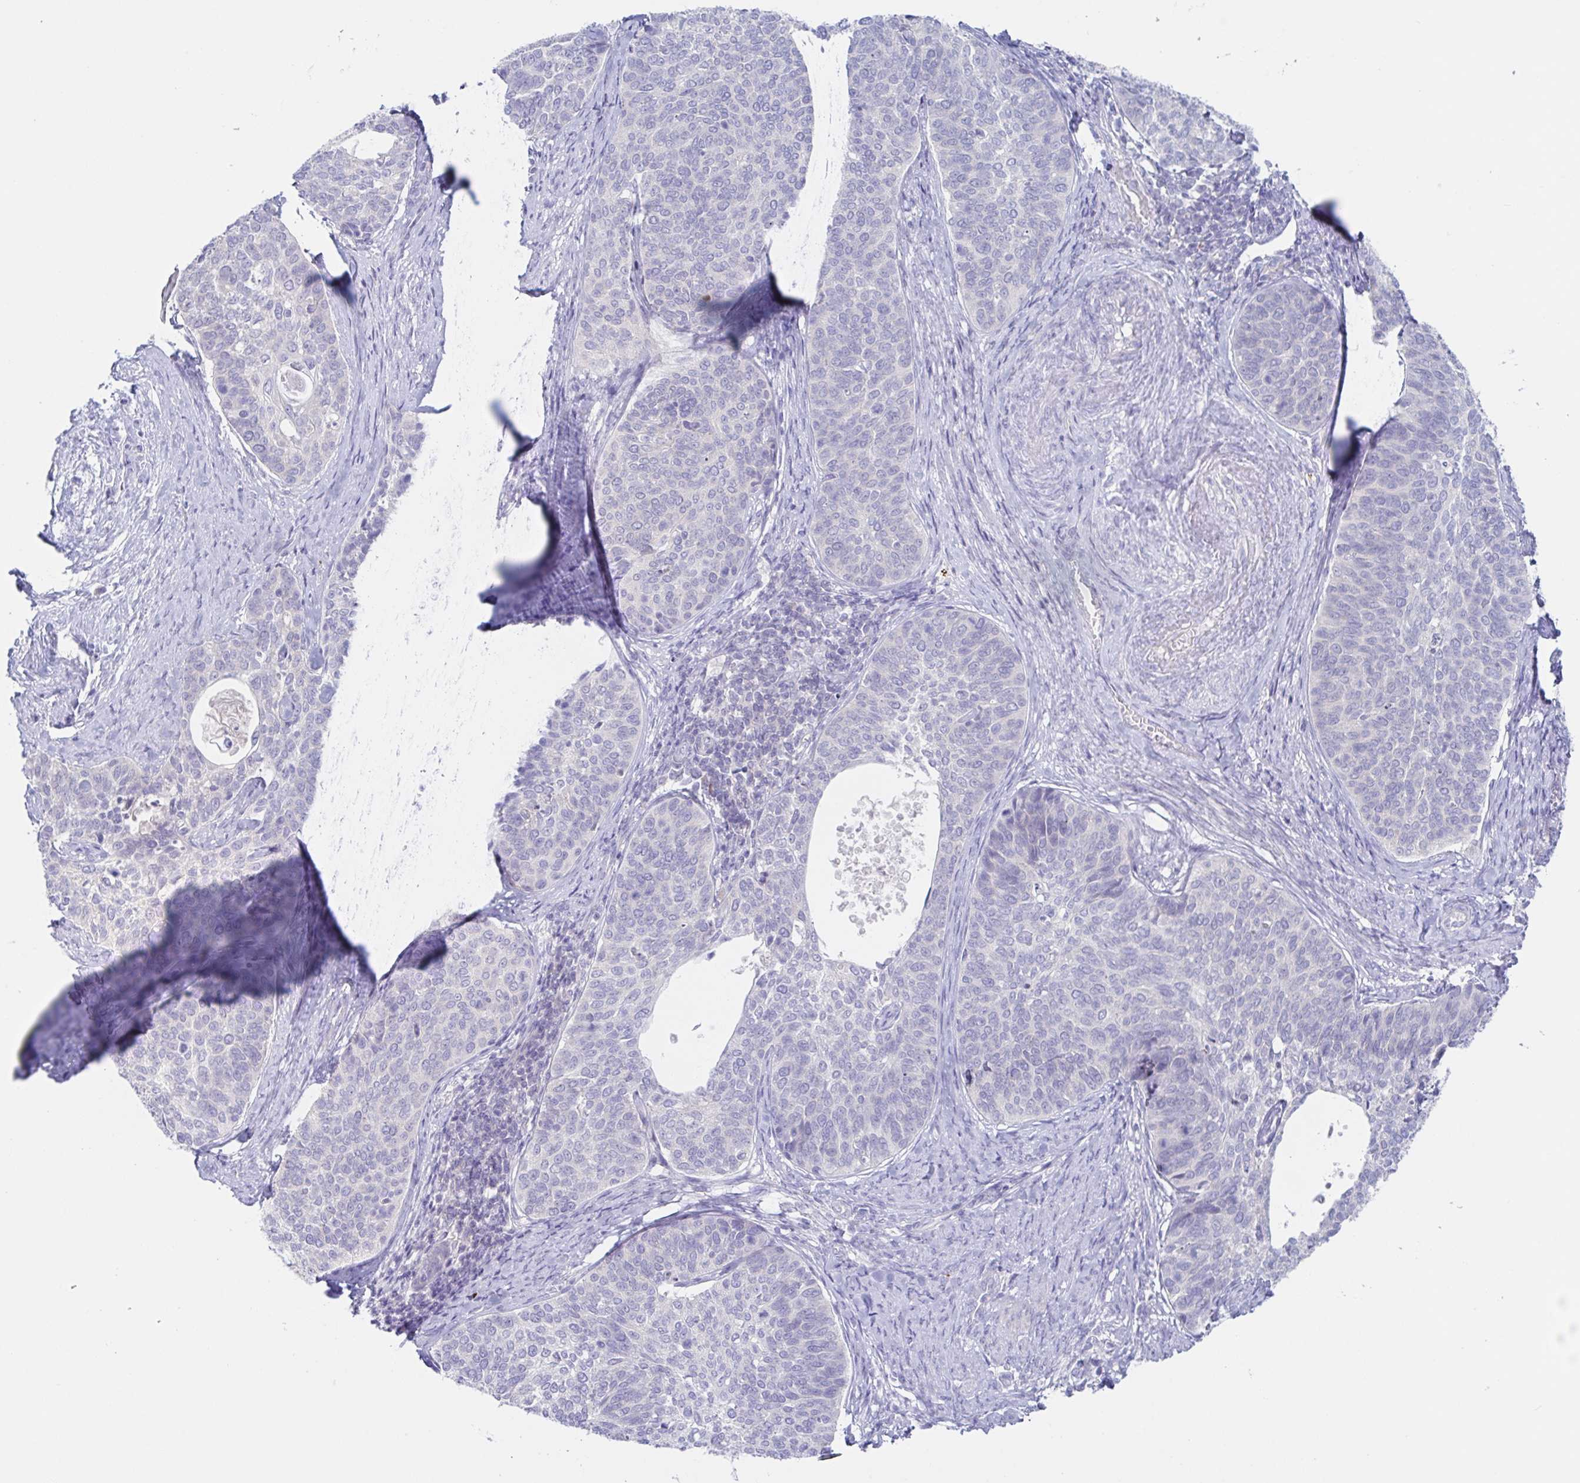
{"staining": {"intensity": "negative", "quantity": "none", "location": "none"}, "tissue": "cervical cancer", "cell_type": "Tumor cells", "image_type": "cancer", "snomed": [{"axis": "morphology", "description": "Squamous cell carcinoma, NOS"}, {"axis": "topography", "description": "Cervix"}], "caption": "A high-resolution image shows immunohistochemistry (IHC) staining of squamous cell carcinoma (cervical), which displays no significant expression in tumor cells.", "gene": "HTR2A", "patient": {"sex": "female", "age": 69}}